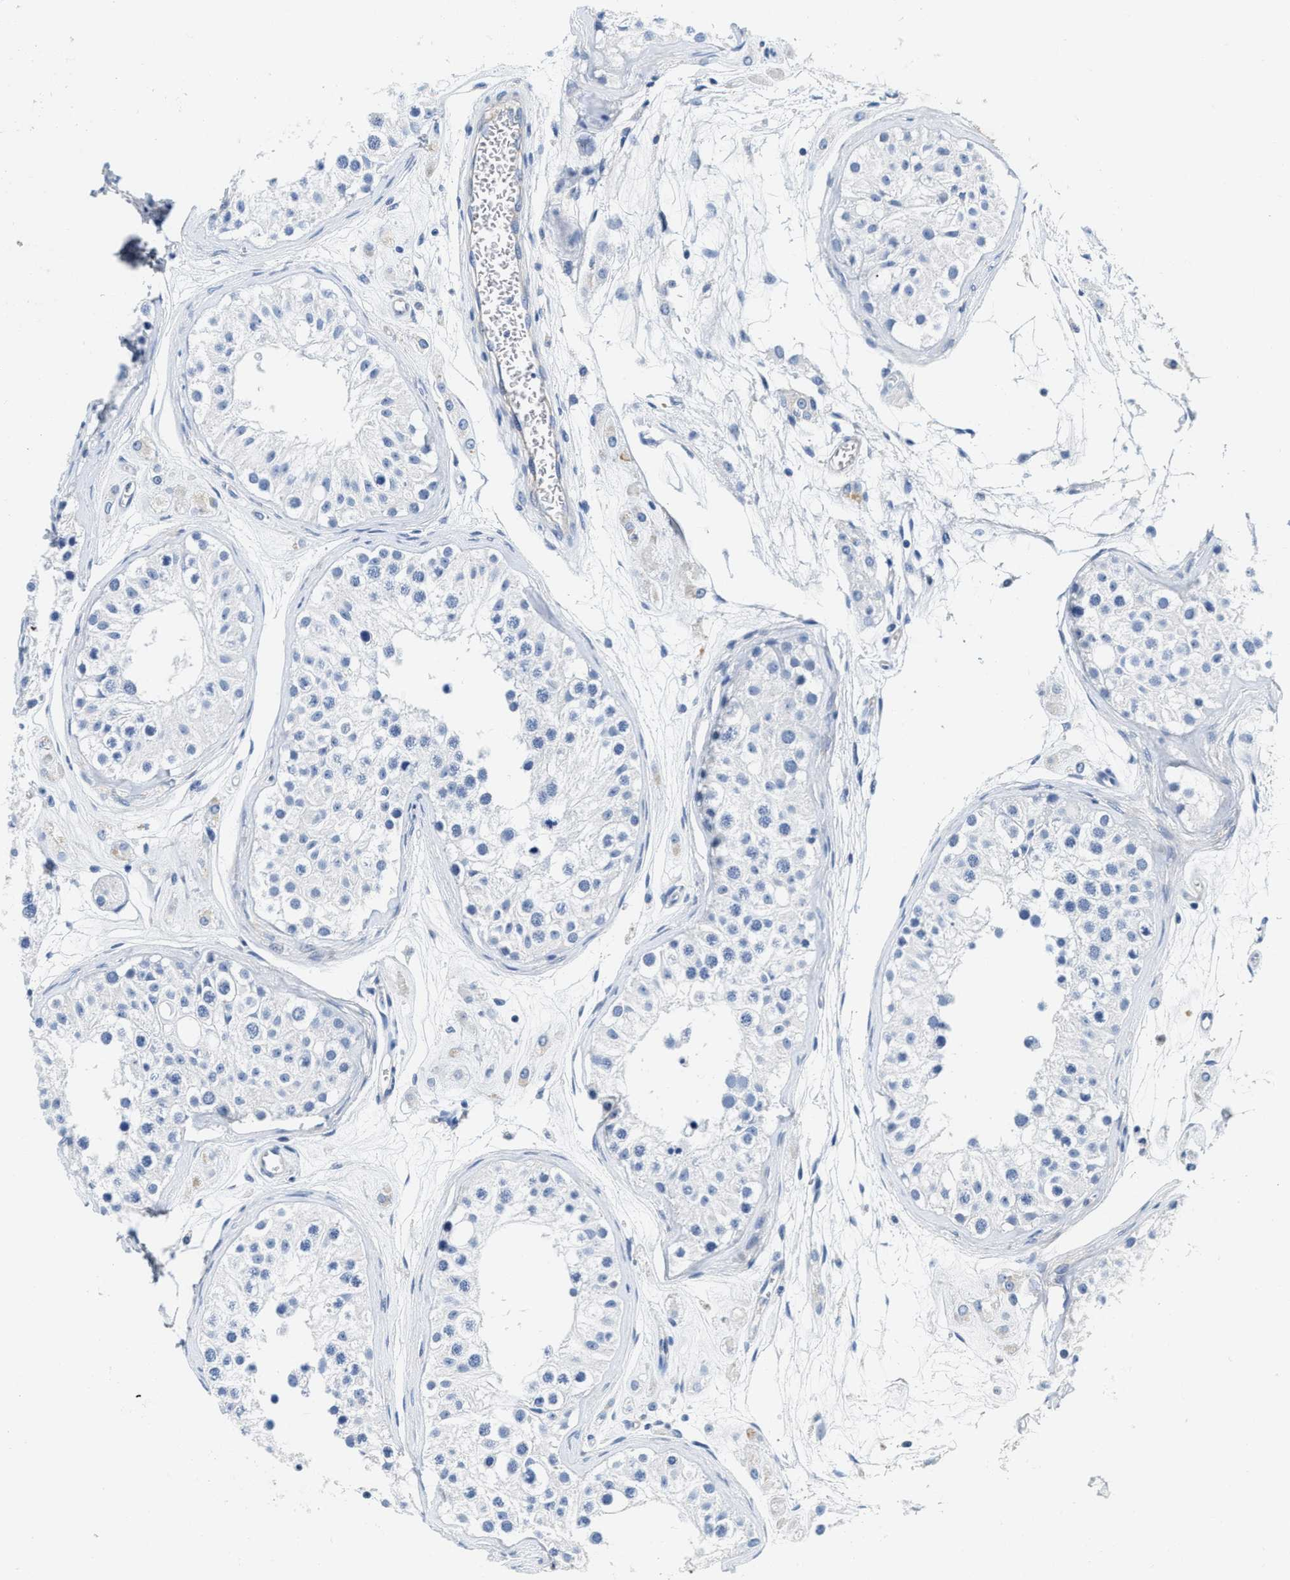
{"staining": {"intensity": "negative", "quantity": "none", "location": "none"}, "tissue": "testis", "cell_type": "Cells in seminiferous ducts", "image_type": "normal", "snomed": [{"axis": "morphology", "description": "Normal tissue, NOS"}, {"axis": "morphology", "description": "Adenocarcinoma, metastatic, NOS"}, {"axis": "topography", "description": "Testis"}], "caption": "The IHC image has no significant positivity in cells in seminiferous ducts of testis. (DAB immunohistochemistry, high magnification).", "gene": "EIF2AK2", "patient": {"sex": "male", "age": 26}}